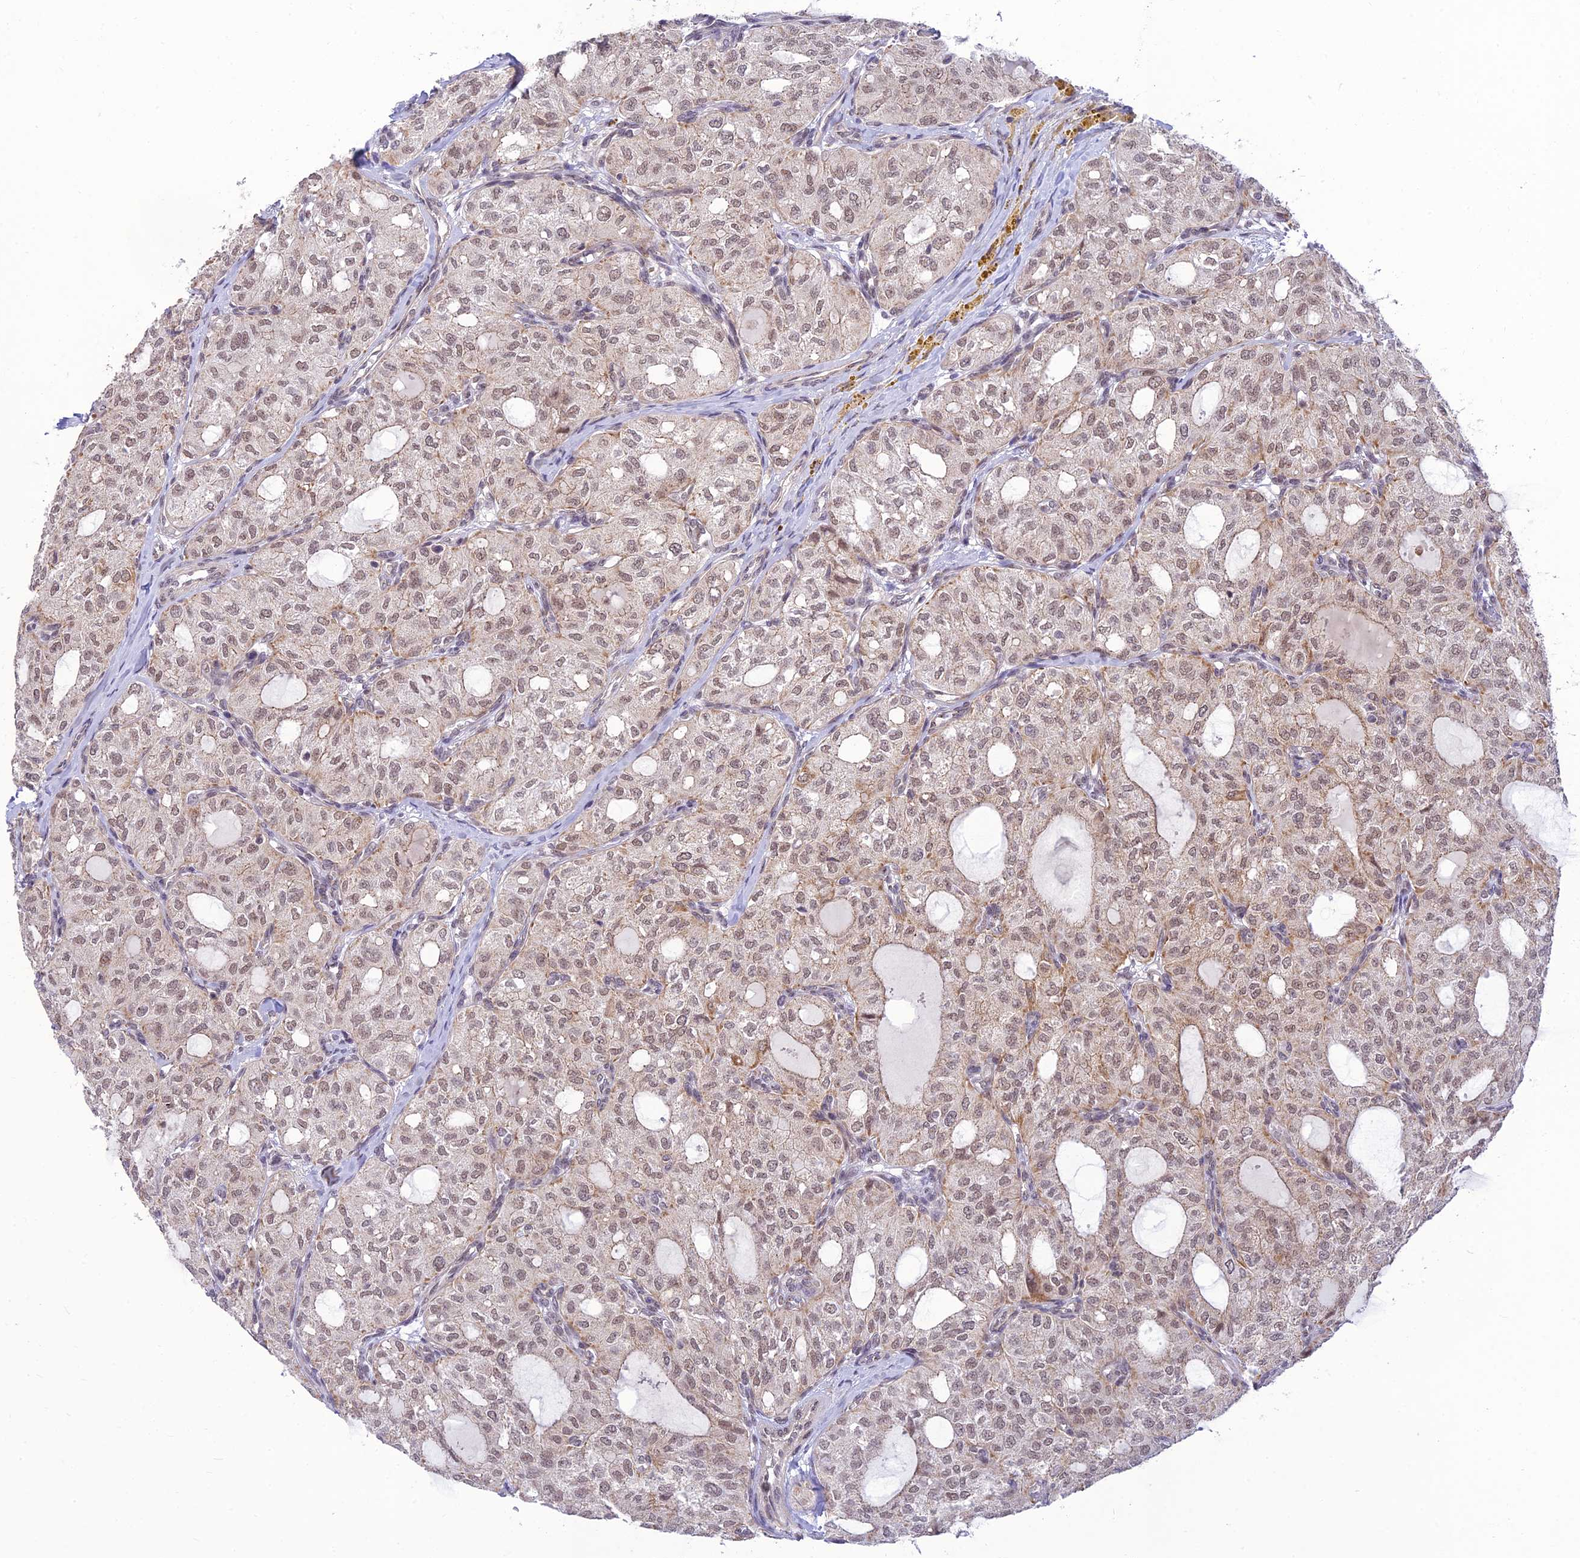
{"staining": {"intensity": "weak", "quantity": ">75%", "location": "nuclear"}, "tissue": "thyroid cancer", "cell_type": "Tumor cells", "image_type": "cancer", "snomed": [{"axis": "morphology", "description": "Follicular adenoma carcinoma, NOS"}, {"axis": "topography", "description": "Thyroid gland"}], "caption": "Immunohistochemistry (DAB) staining of thyroid follicular adenoma carcinoma reveals weak nuclear protein expression in approximately >75% of tumor cells.", "gene": "MICOS13", "patient": {"sex": "male", "age": 75}}